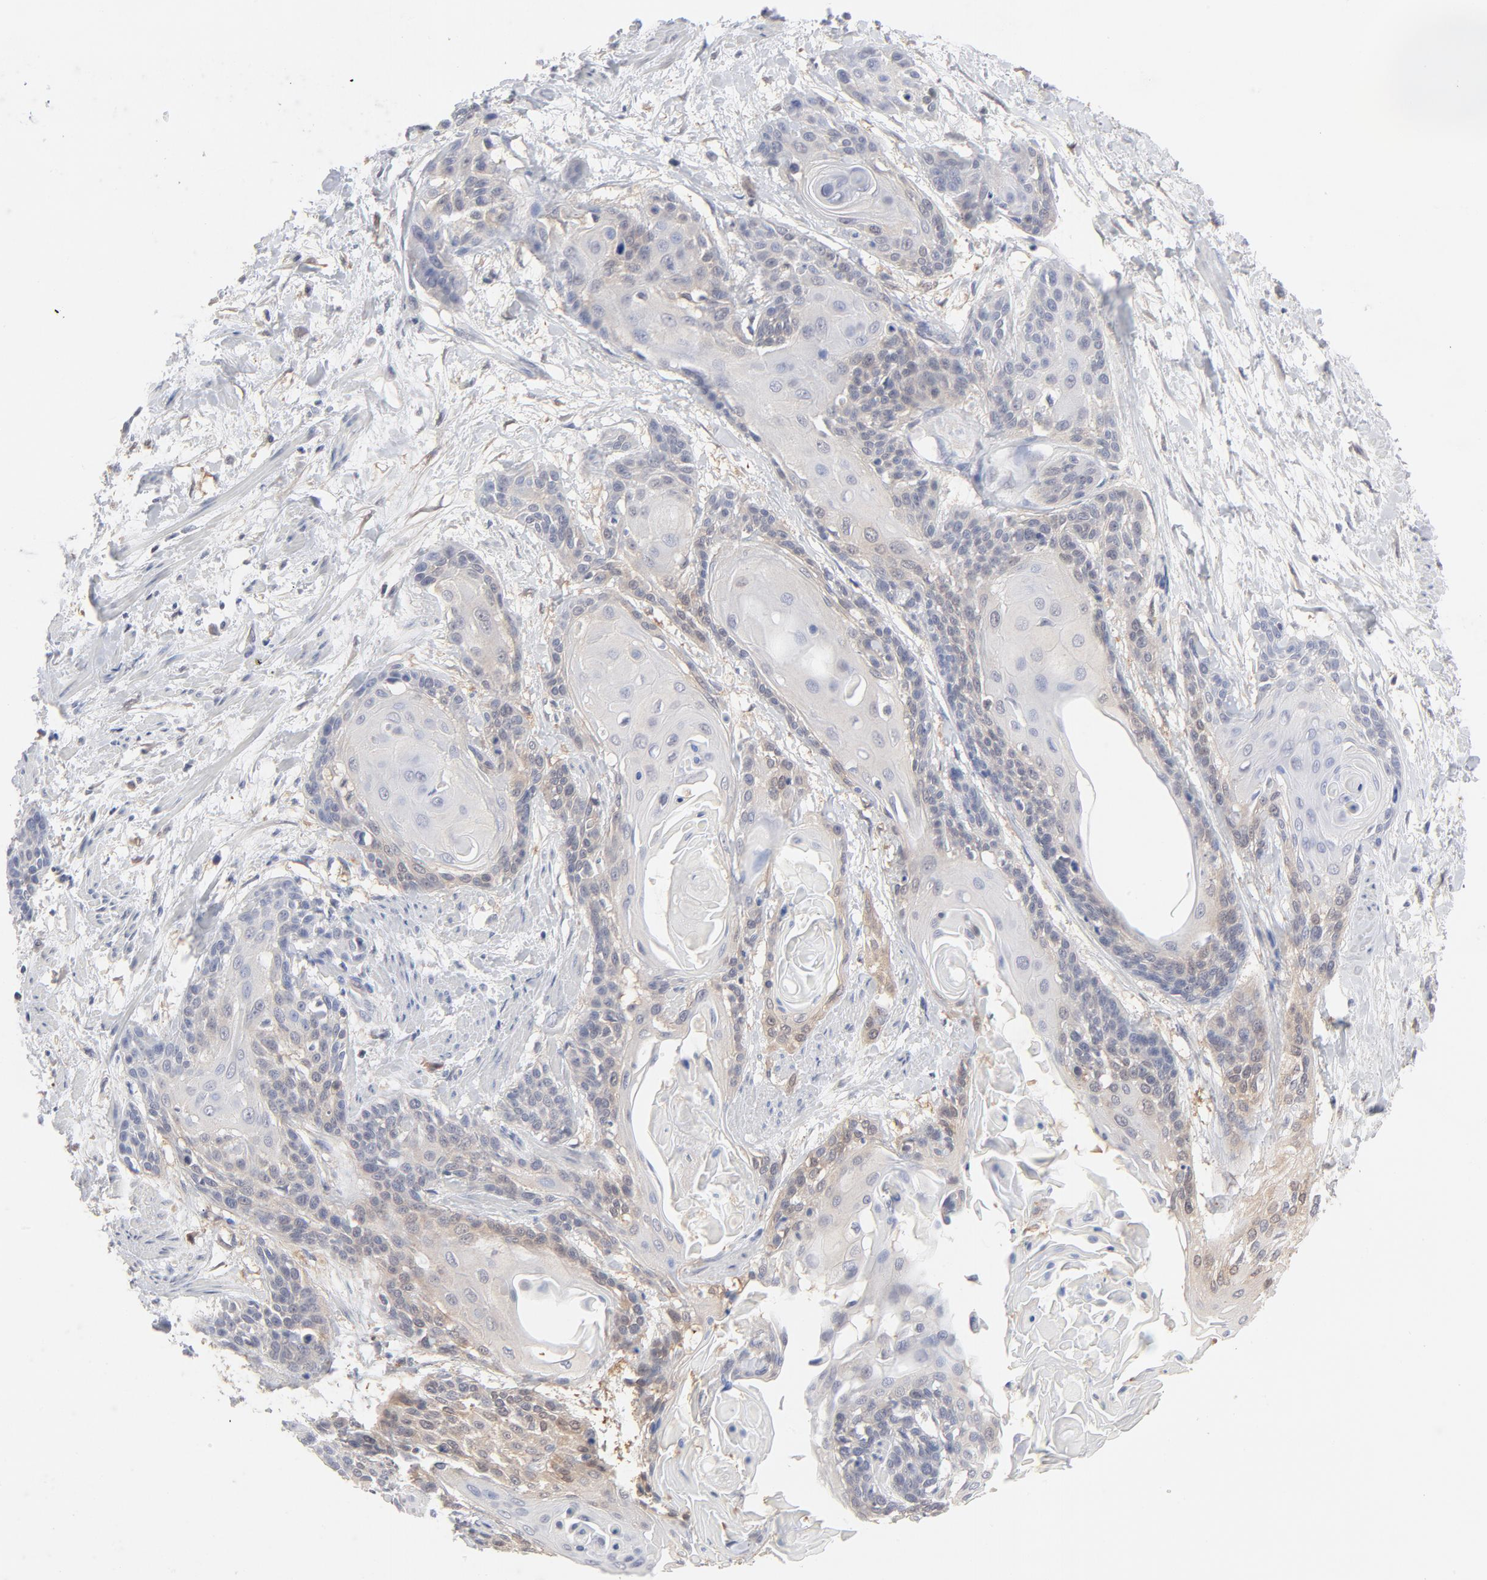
{"staining": {"intensity": "moderate", "quantity": "25%-75%", "location": "cytoplasmic/membranous"}, "tissue": "cervical cancer", "cell_type": "Tumor cells", "image_type": "cancer", "snomed": [{"axis": "morphology", "description": "Squamous cell carcinoma, NOS"}, {"axis": "topography", "description": "Cervix"}], "caption": "Cervical cancer (squamous cell carcinoma) tissue exhibits moderate cytoplasmic/membranous expression in about 25%-75% of tumor cells (DAB IHC with brightfield microscopy, high magnification).", "gene": "MIF", "patient": {"sex": "female", "age": 57}}